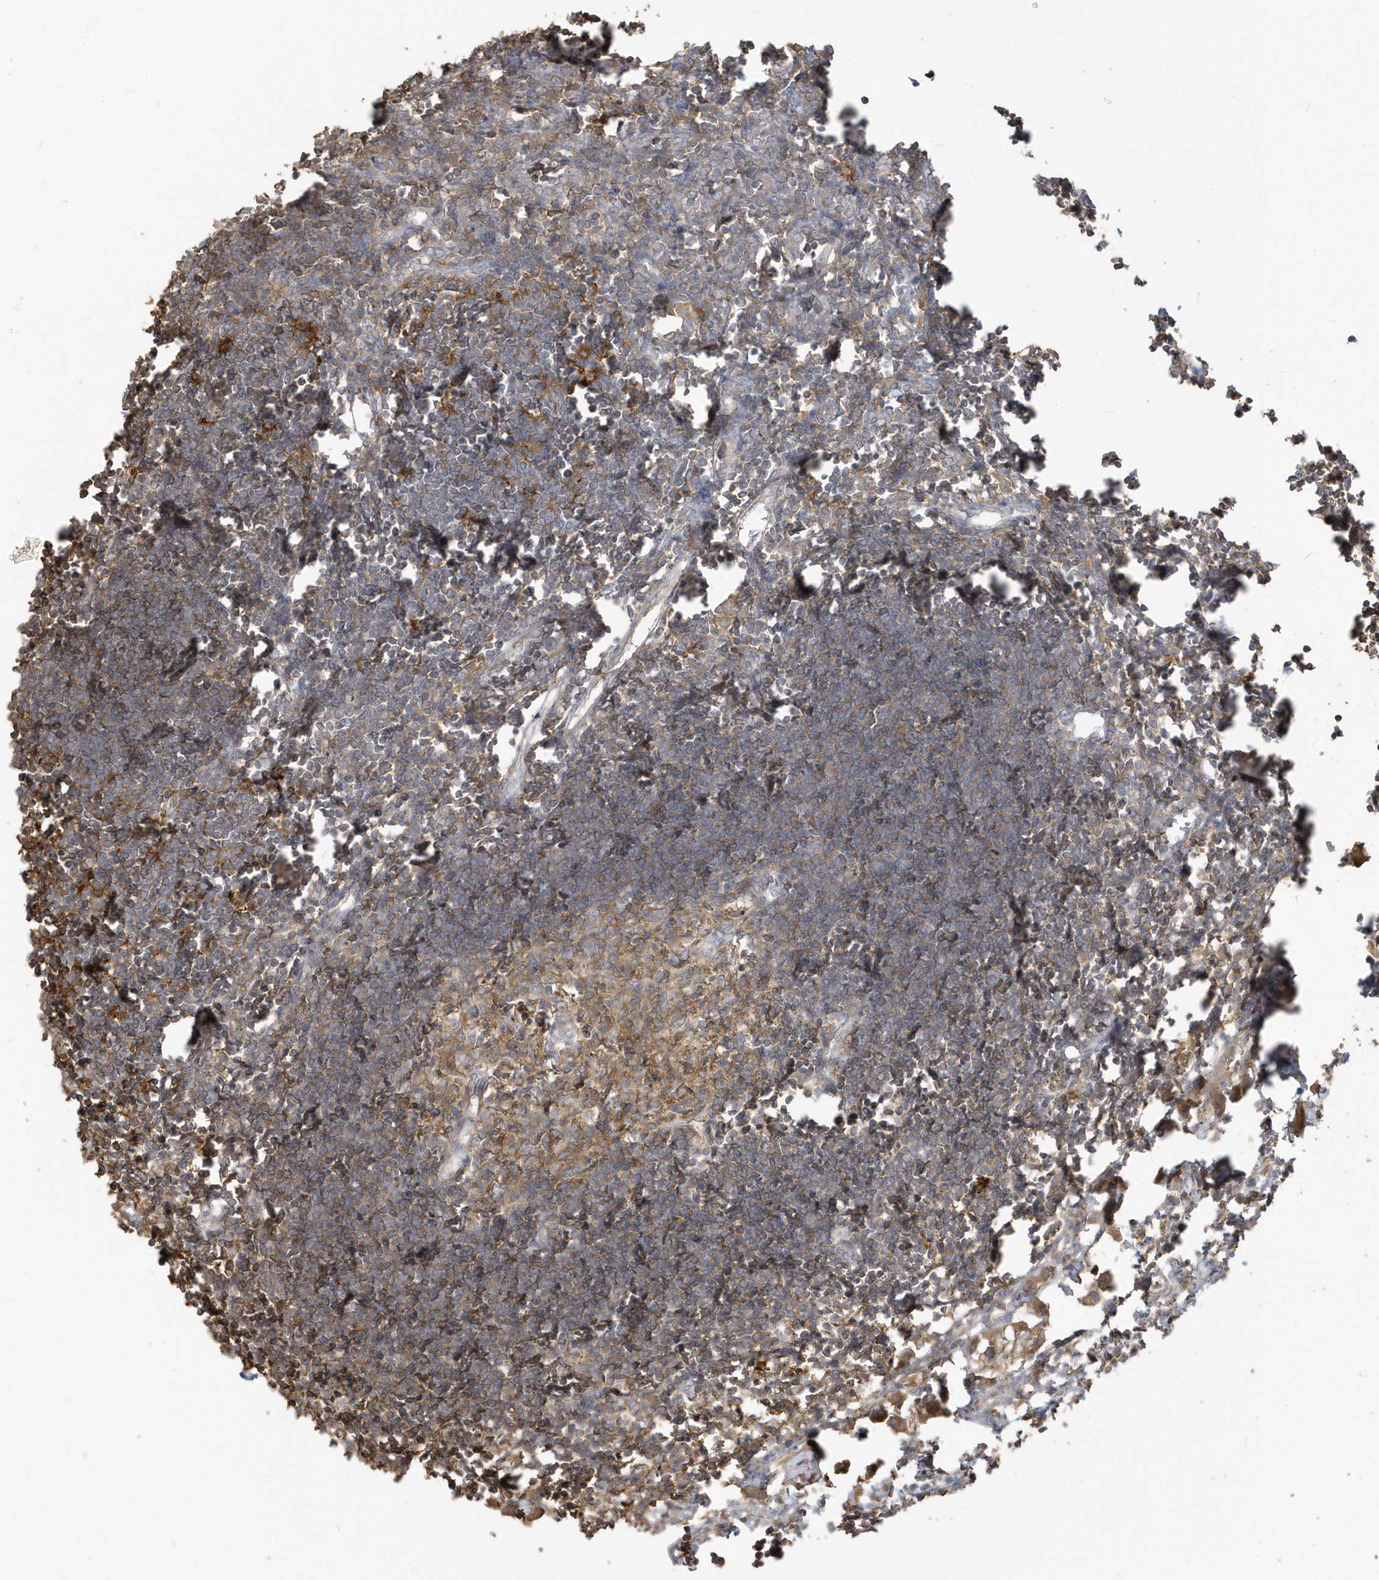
{"staining": {"intensity": "moderate", "quantity": ">75%", "location": "cytoplasmic/membranous"}, "tissue": "lymph node", "cell_type": "Germinal center cells", "image_type": "normal", "snomed": [{"axis": "morphology", "description": "Normal tissue, NOS"}, {"axis": "morphology", "description": "Malignant melanoma, Metastatic site"}, {"axis": "topography", "description": "Lymph node"}], "caption": "DAB (3,3'-diaminobenzidine) immunohistochemical staining of normal human lymph node displays moderate cytoplasmic/membranous protein staining in approximately >75% of germinal center cells.", "gene": "ZBTB8A", "patient": {"sex": "male", "age": 41}}